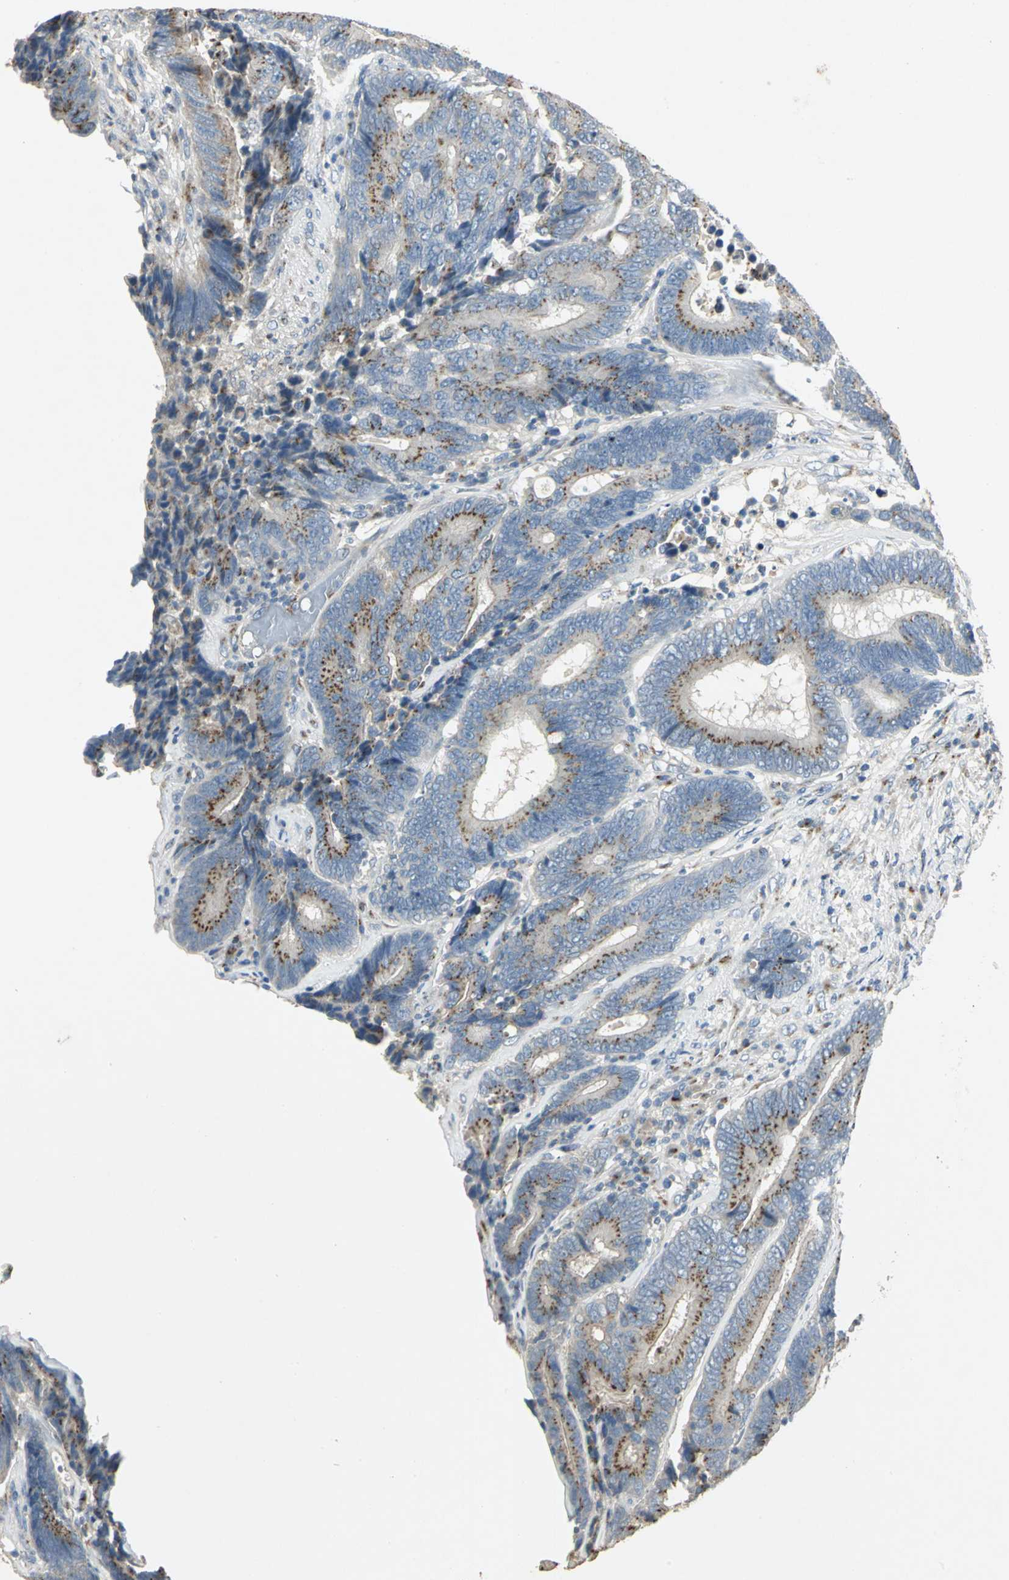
{"staining": {"intensity": "moderate", "quantity": ">75%", "location": "cytoplasmic/membranous"}, "tissue": "colorectal cancer", "cell_type": "Tumor cells", "image_type": "cancer", "snomed": [{"axis": "morphology", "description": "Adenocarcinoma, NOS"}, {"axis": "topography", "description": "Colon"}], "caption": "High-power microscopy captured an immunohistochemistry image of adenocarcinoma (colorectal), revealing moderate cytoplasmic/membranous positivity in about >75% of tumor cells.", "gene": "TM9SF2", "patient": {"sex": "female", "age": 78}}